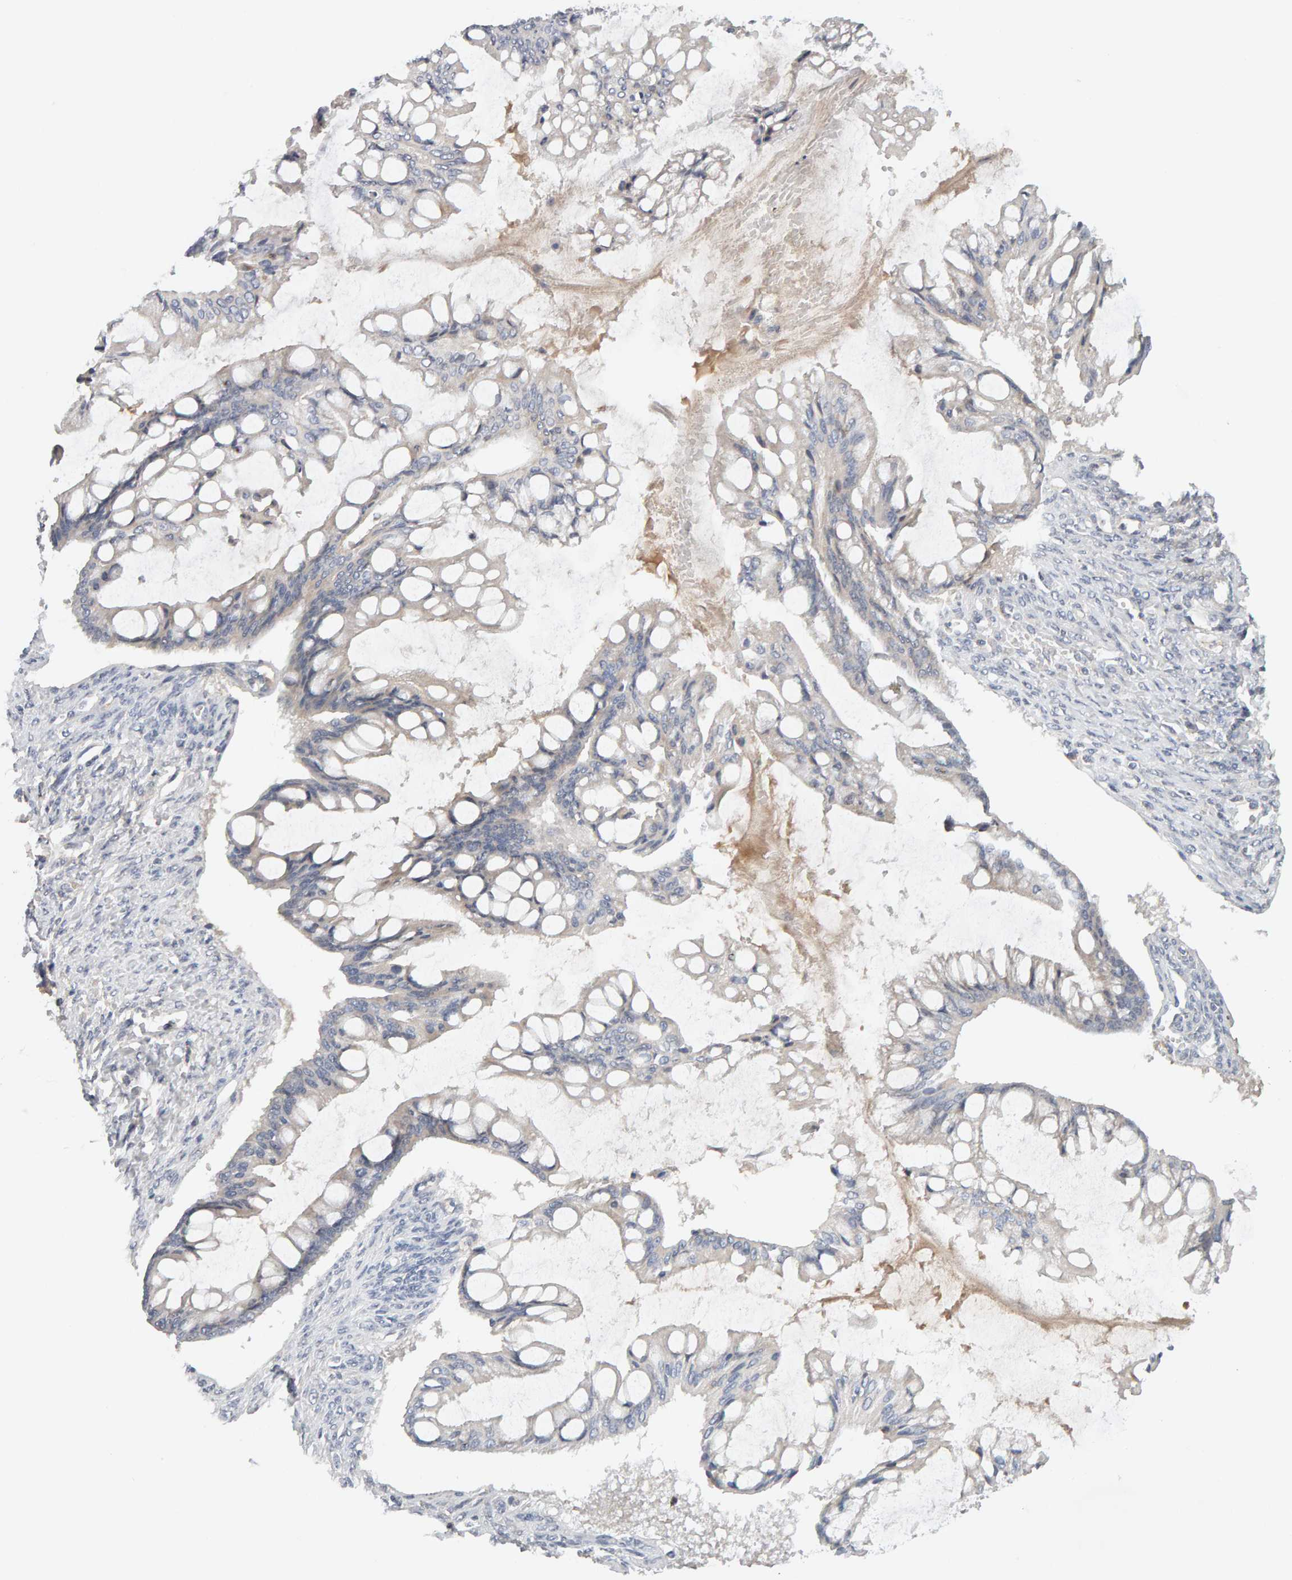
{"staining": {"intensity": "negative", "quantity": "none", "location": "none"}, "tissue": "ovarian cancer", "cell_type": "Tumor cells", "image_type": "cancer", "snomed": [{"axis": "morphology", "description": "Cystadenocarcinoma, mucinous, NOS"}, {"axis": "topography", "description": "Ovary"}], "caption": "Immunohistochemical staining of ovarian mucinous cystadenocarcinoma displays no significant expression in tumor cells.", "gene": "NUDCD1", "patient": {"sex": "female", "age": 73}}